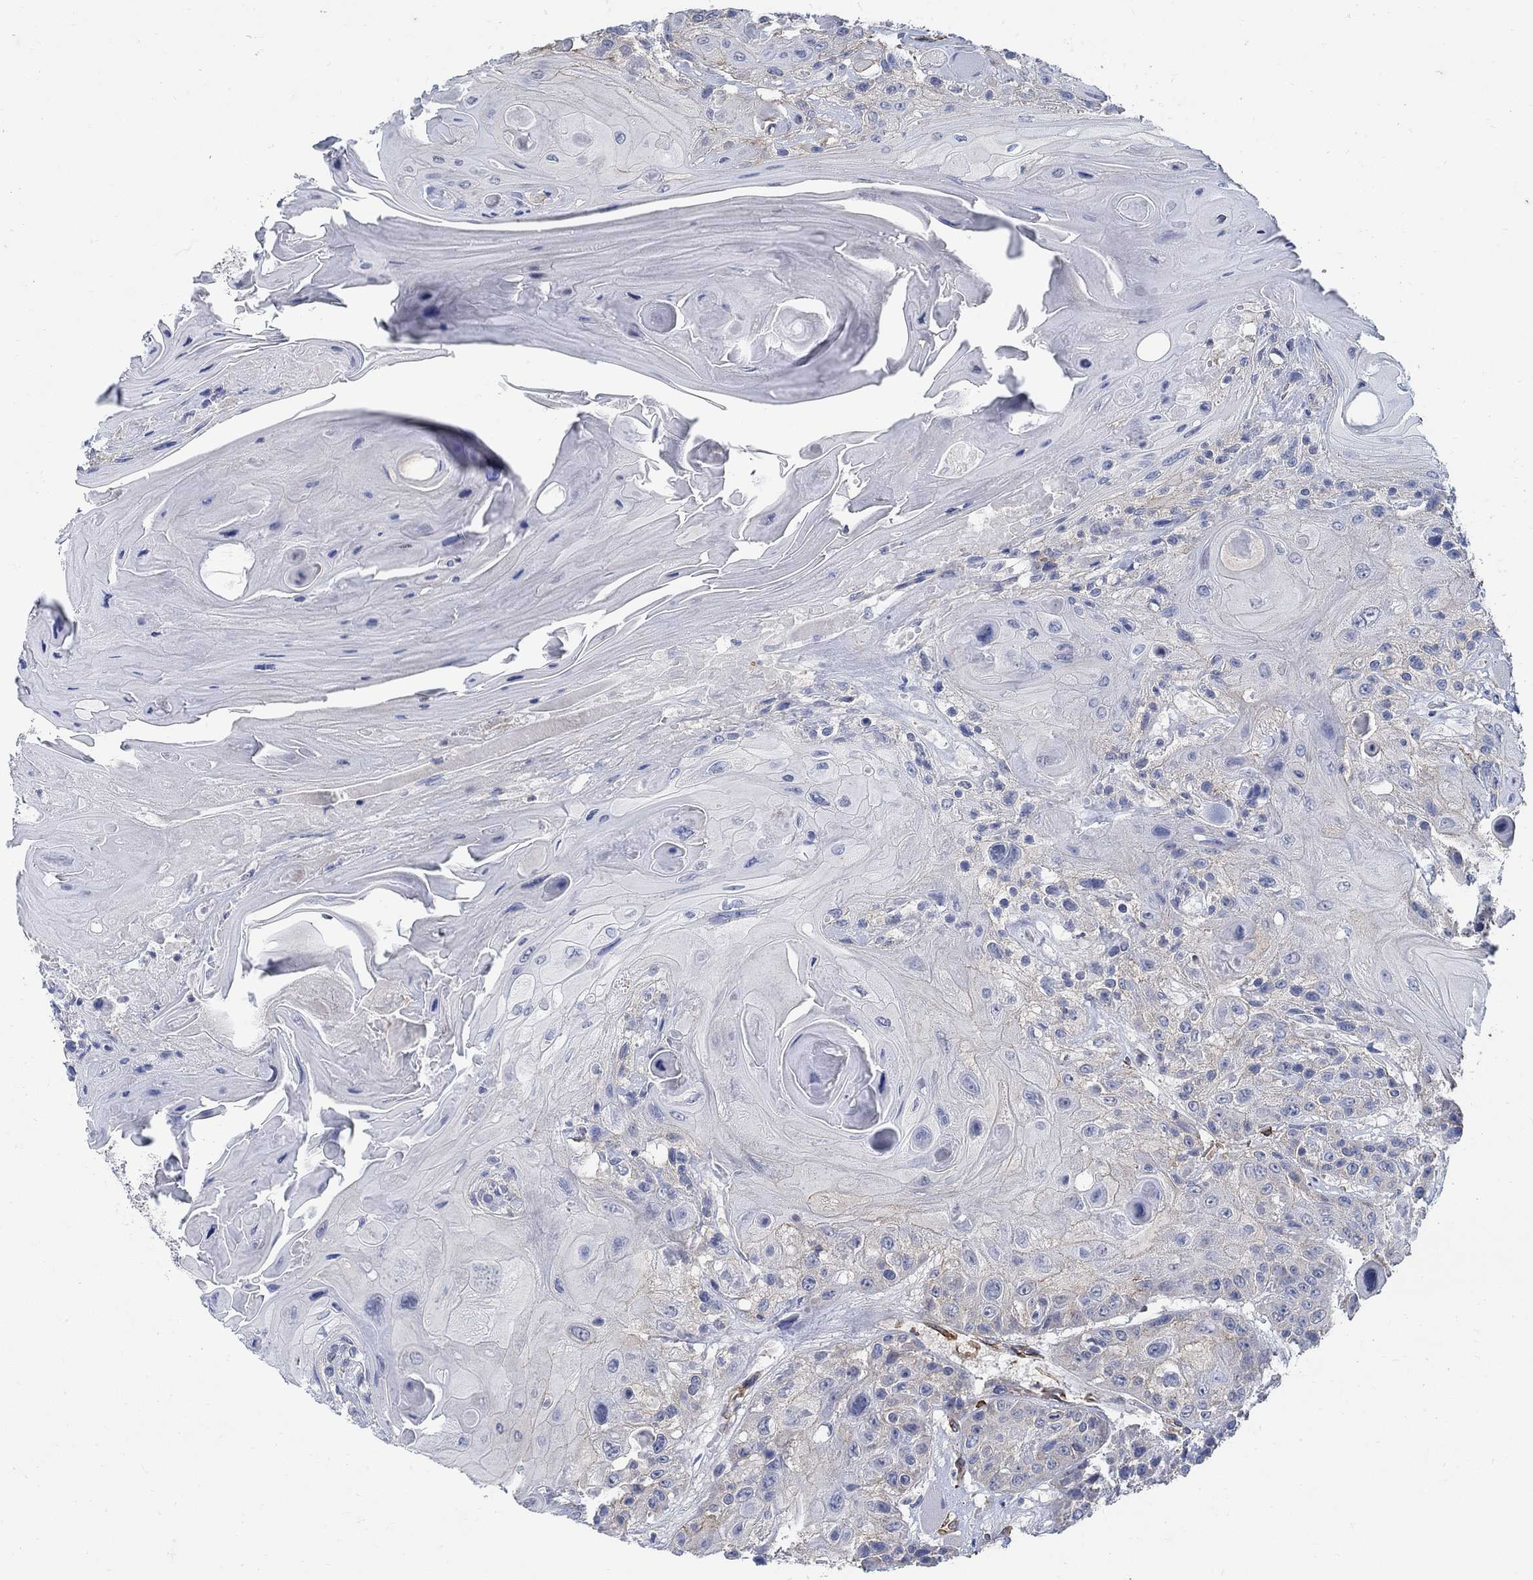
{"staining": {"intensity": "negative", "quantity": "none", "location": "none"}, "tissue": "head and neck cancer", "cell_type": "Tumor cells", "image_type": "cancer", "snomed": [{"axis": "morphology", "description": "Squamous cell carcinoma, NOS"}, {"axis": "topography", "description": "Head-Neck"}], "caption": "Immunohistochemistry of human head and neck cancer exhibits no positivity in tumor cells.", "gene": "TMEM198", "patient": {"sex": "female", "age": 59}}